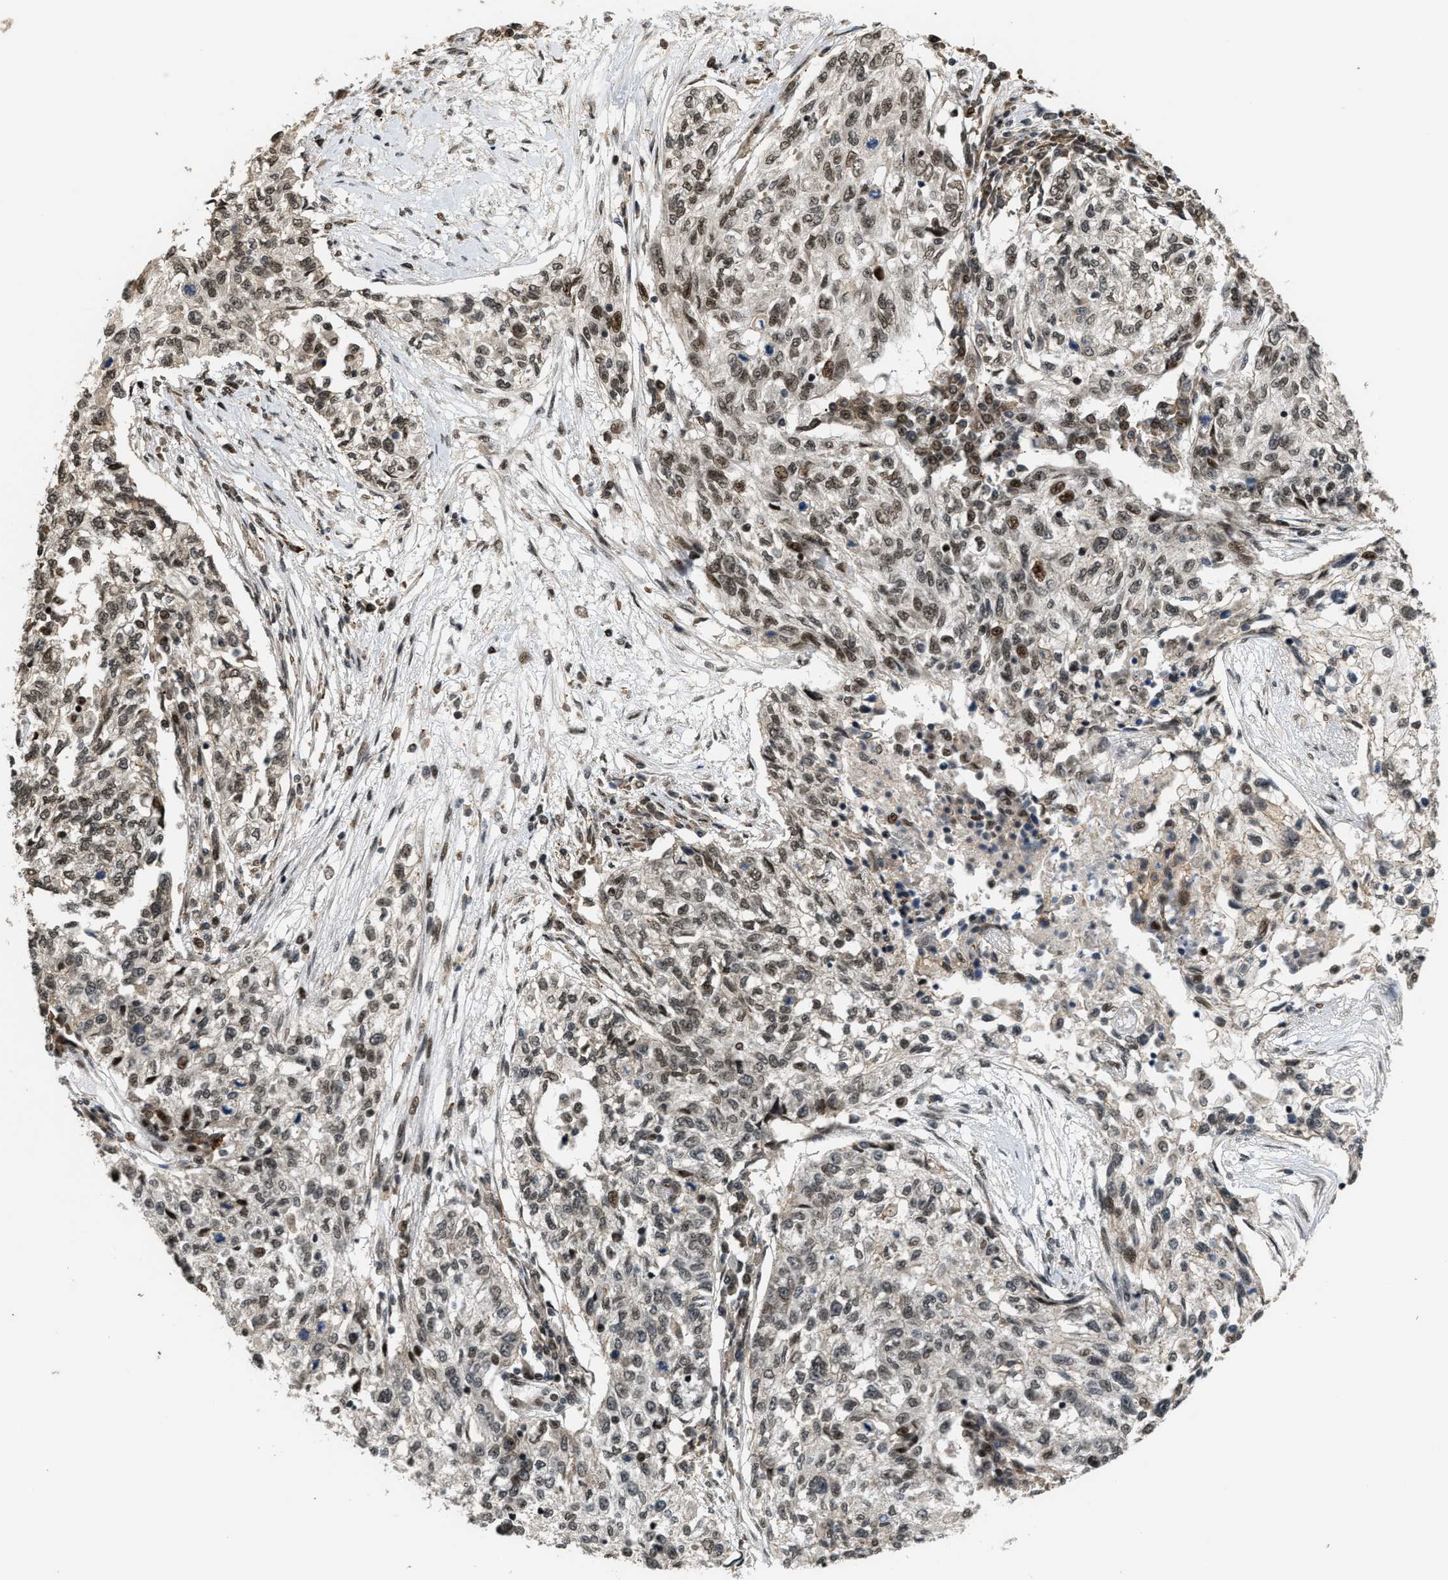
{"staining": {"intensity": "weak", "quantity": ">75%", "location": "nuclear"}, "tissue": "cervical cancer", "cell_type": "Tumor cells", "image_type": "cancer", "snomed": [{"axis": "morphology", "description": "Squamous cell carcinoma, NOS"}, {"axis": "topography", "description": "Cervix"}], "caption": "The immunohistochemical stain highlights weak nuclear staining in tumor cells of cervical cancer tissue.", "gene": "SERTAD2", "patient": {"sex": "female", "age": 57}}